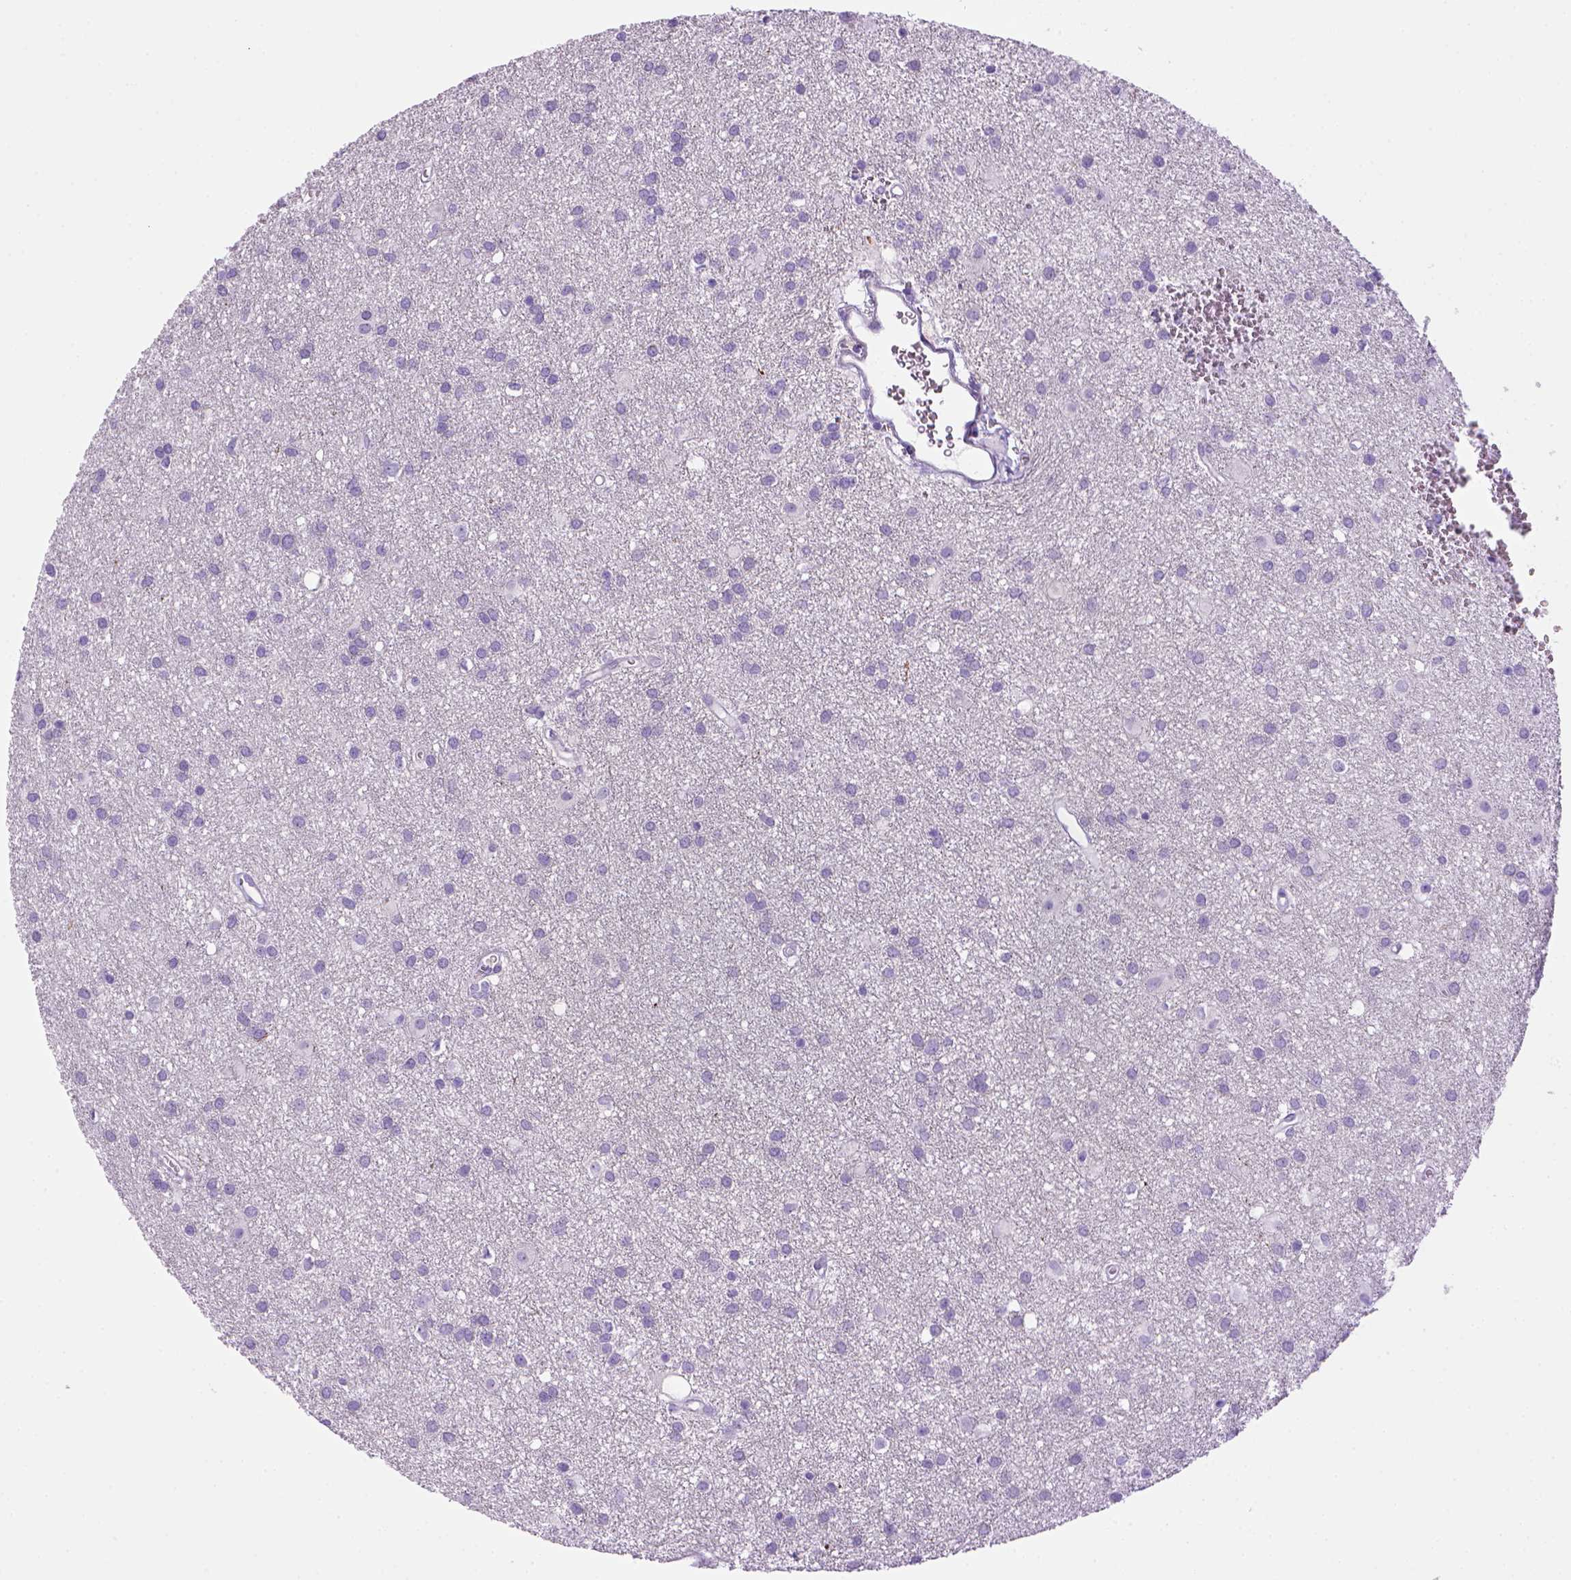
{"staining": {"intensity": "negative", "quantity": "none", "location": "none"}, "tissue": "glioma", "cell_type": "Tumor cells", "image_type": "cancer", "snomed": [{"axis": "morphology", "description": "Glioma, malignant, Low grade"}, {"axis": "topography", "description": "Brain"}], "caption": "Immunohistochemistry photomicrograph of low-grade glioma (malignant) stained for a protein (brown), which exhibits no positivity in tumor cells.", "gene": "SGCG", "patient": {"sex": "male", "age": 58}}